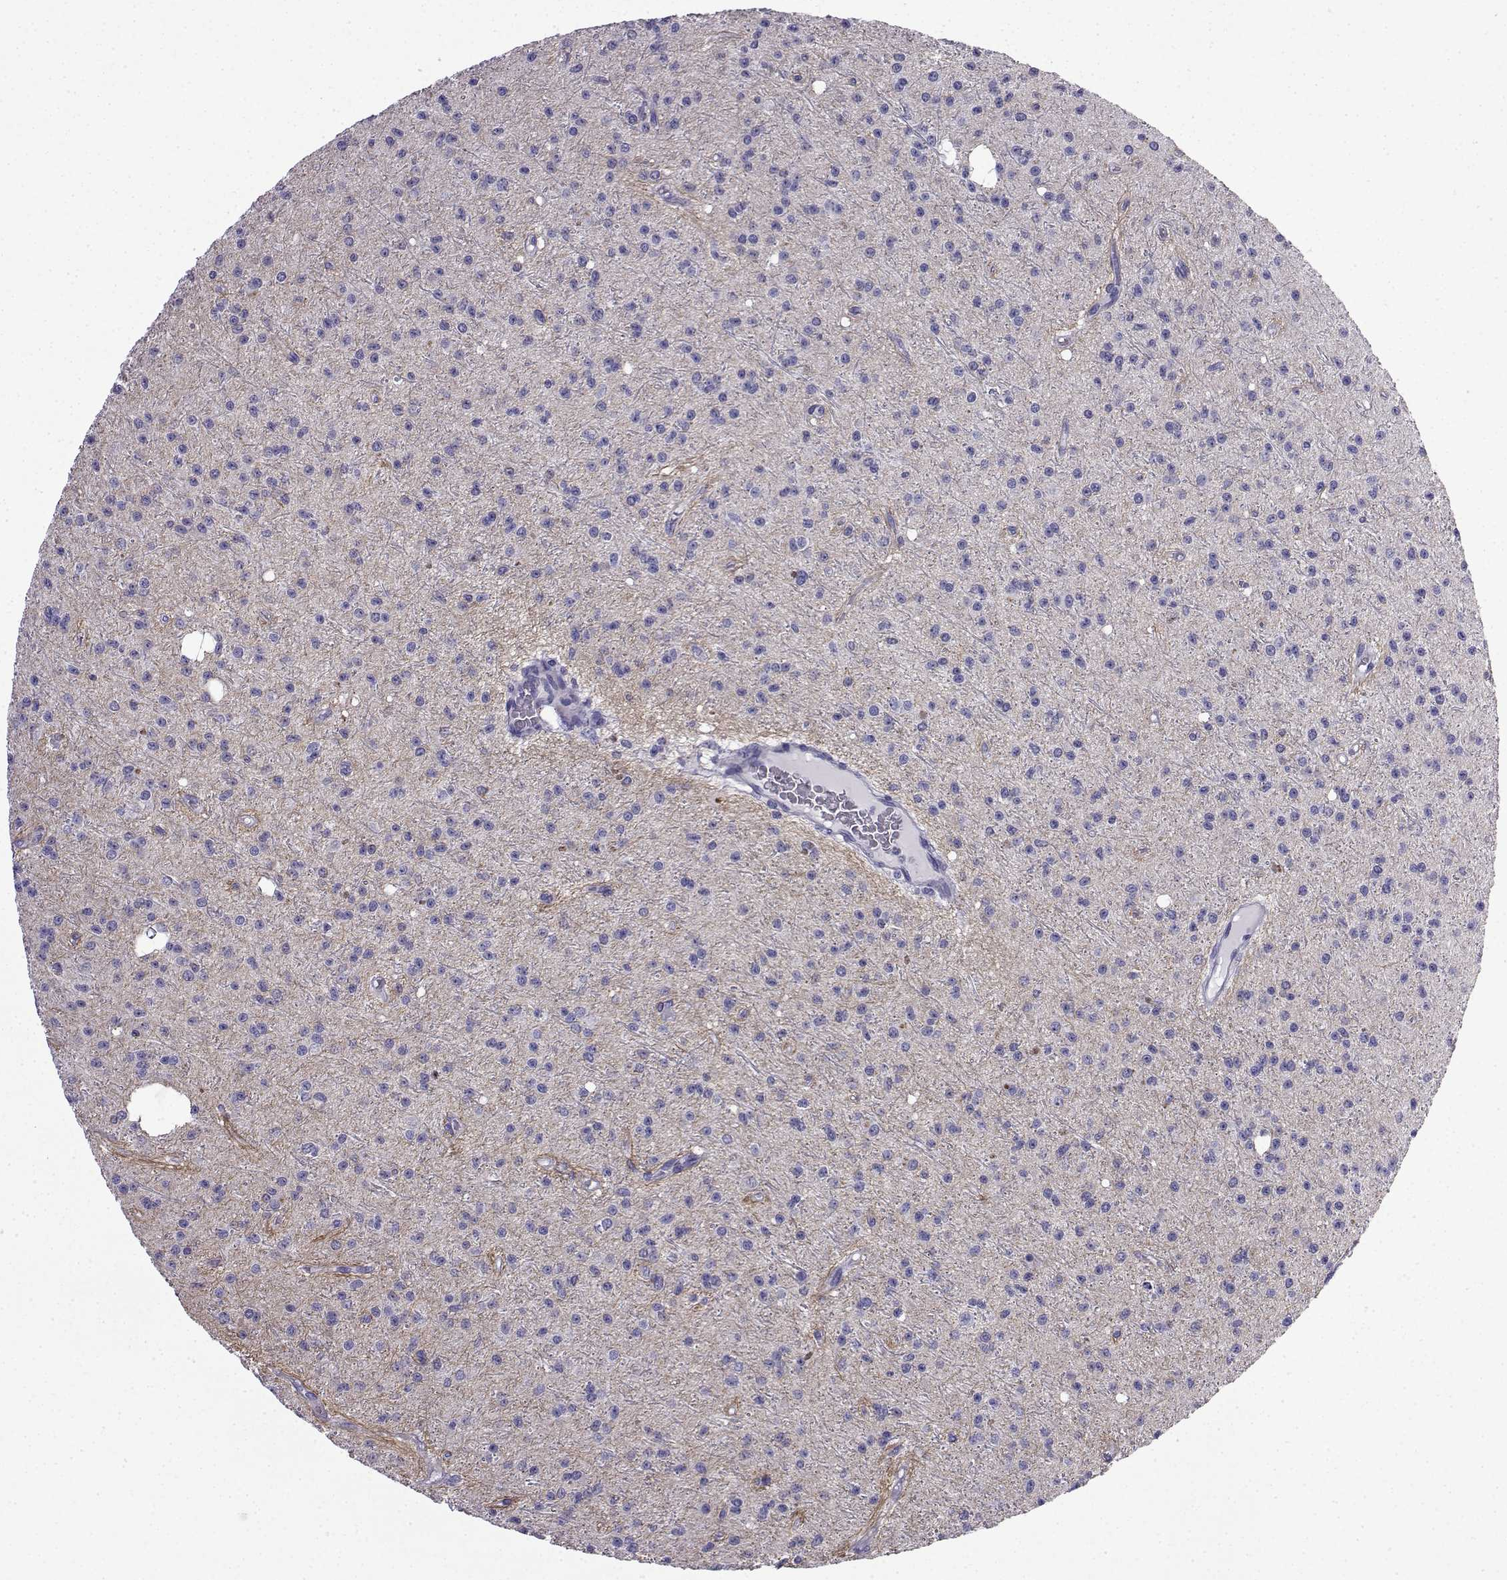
{"staining": {"intensity": "negative", "quantity": "none", "location": "none"}, "tissue": "glioma", "cell_type": "Tumor cells", "image_type": "cancer", "snomed": [{"axis": "morphology", "description": "Glioma, malignant, Low grade"}, {"axis": "topography", "description": "Brain"}], "caption": "Immunohistochemistry of human malignant glioma (low-grade) displays no staining in tumor cells.", "gene": "KCNF1", "patient": {"sex": "male", "age": 27}}